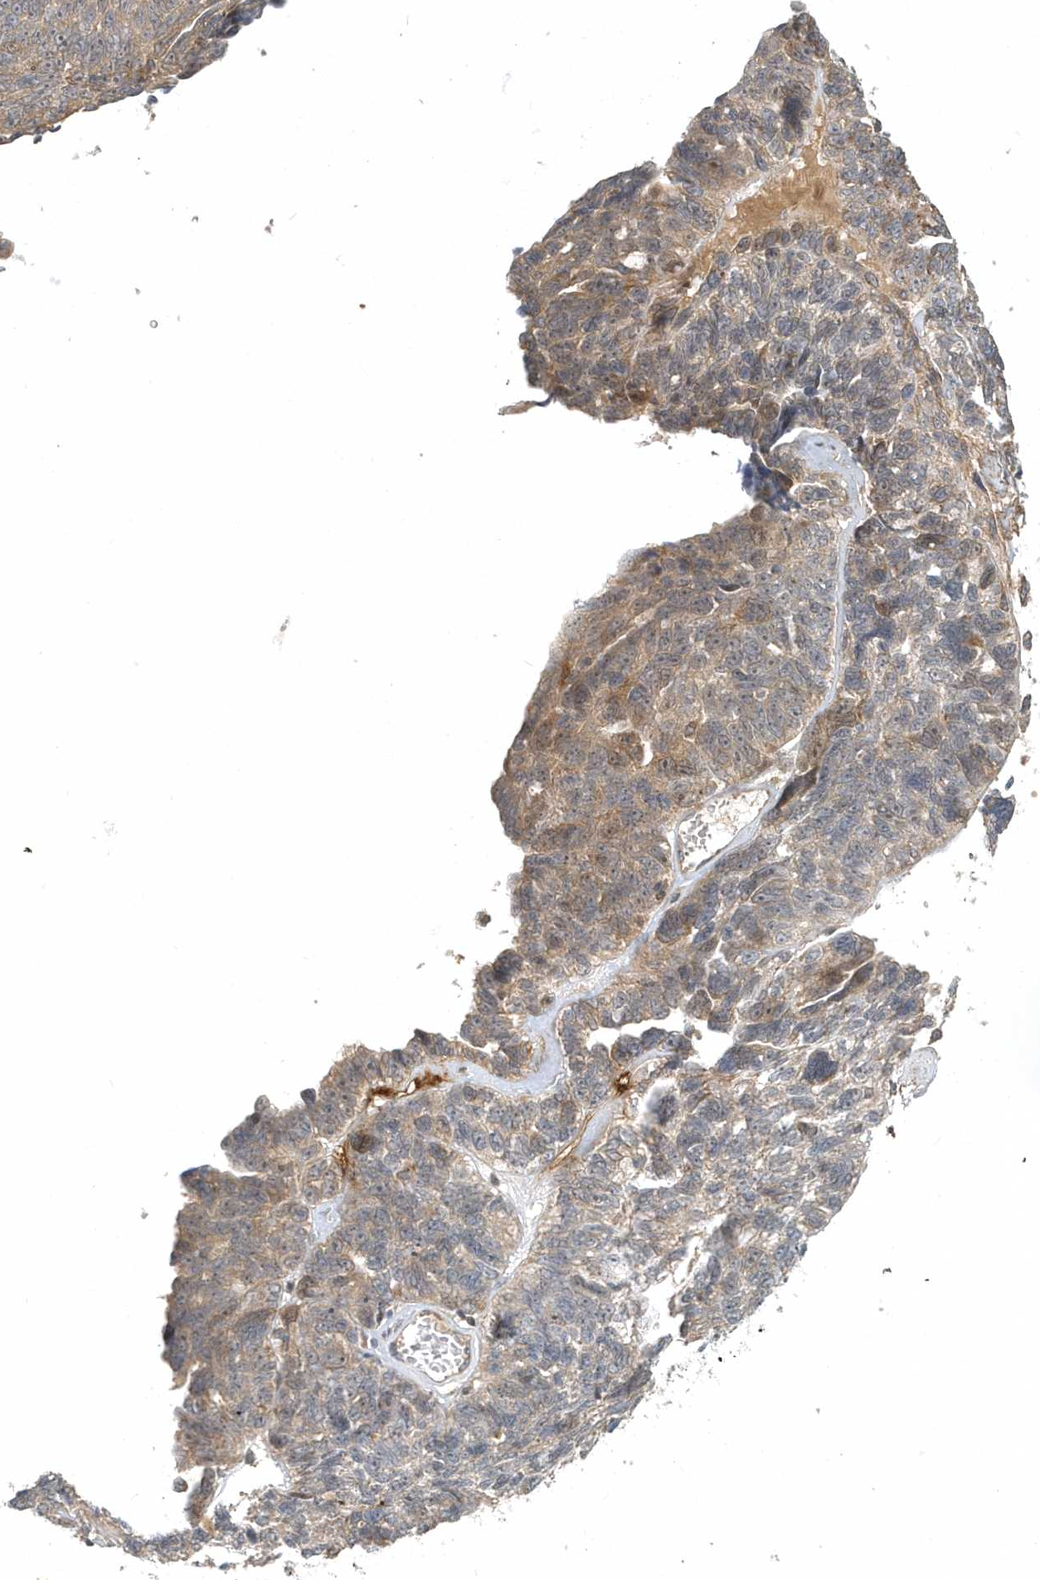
{"staining": {"intensity": "moderate", "quantity": ">75%", "location": "cytoplasmic/membranous"}, "tissue": "ovarian cancer", "cell_type": "Tumor cells", "image_type": "cancer", "snomed": [{"axis": "morphology", "description": "Cystadenocarcinoma, serous, NOS"}, {"axis": "topography", "description": "Ovary"}], "caption": "This histopathology image displays ovarian serous cystadenocarcinoma stained with immunohistochemistry to label a protein in brown. The cytoplasmic/membranous of tumor cells show moderate positivity for the protein. Nuclei are counter-stained blue.", "gene": "TRAIP", "patient": {"sex": "female", "age": 79}}